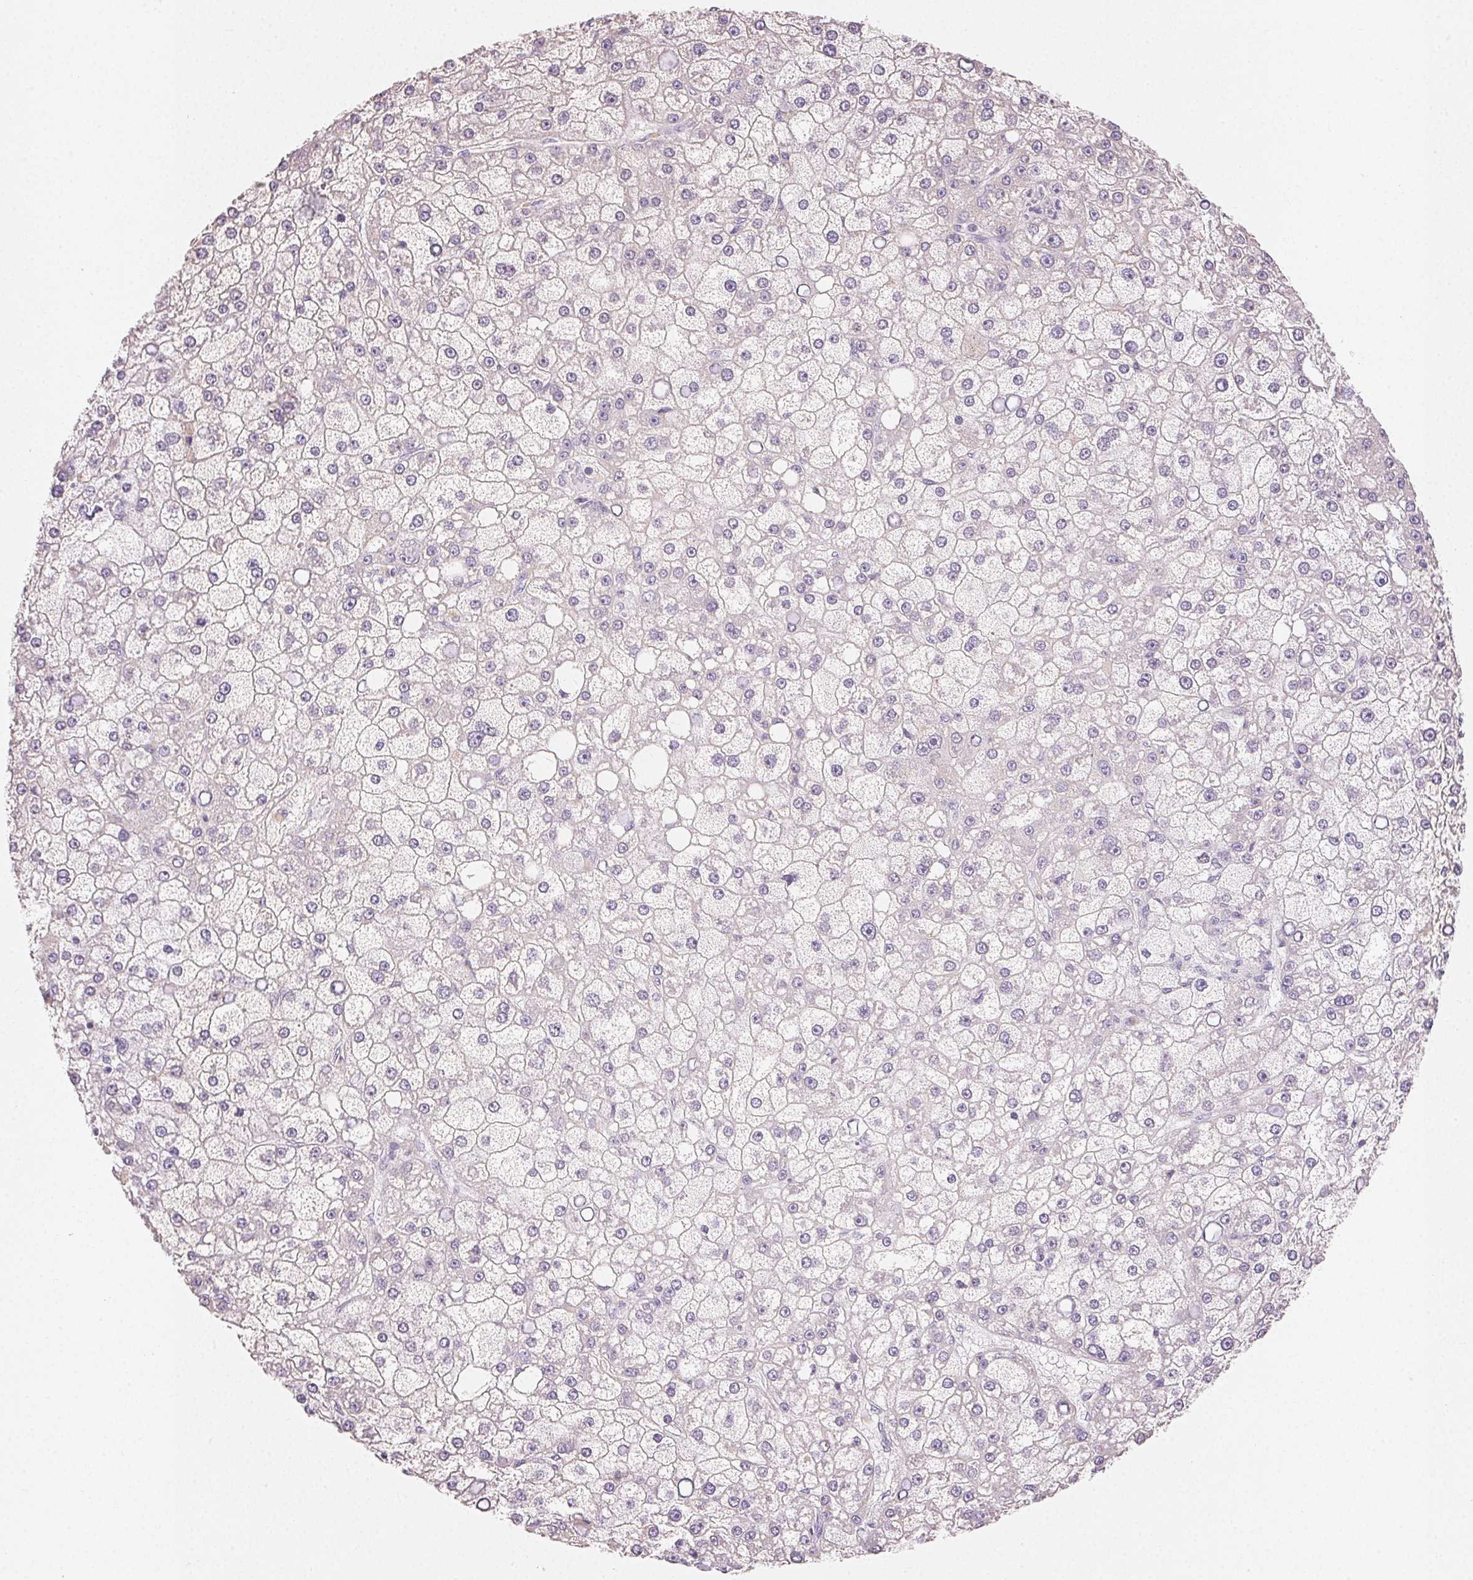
{"staining": {"intensity": "negative", "quantity": "none", "location": "none"}, "tissue": "liver cancer", "cell_type": "Tumor cells", "image_type": "cancer", "snomed": [{"axis": "morphology", "description": "Carcinoma, Hepatocellular, NOS"}, {"axis": "topography", "description": "Liver"}], "caption": "Tumor cells are negative for protein expression in human liver hepatocellular carcinoma.", "gene": "MYBL1", "patient": {"sex": "male", "age": 67}}